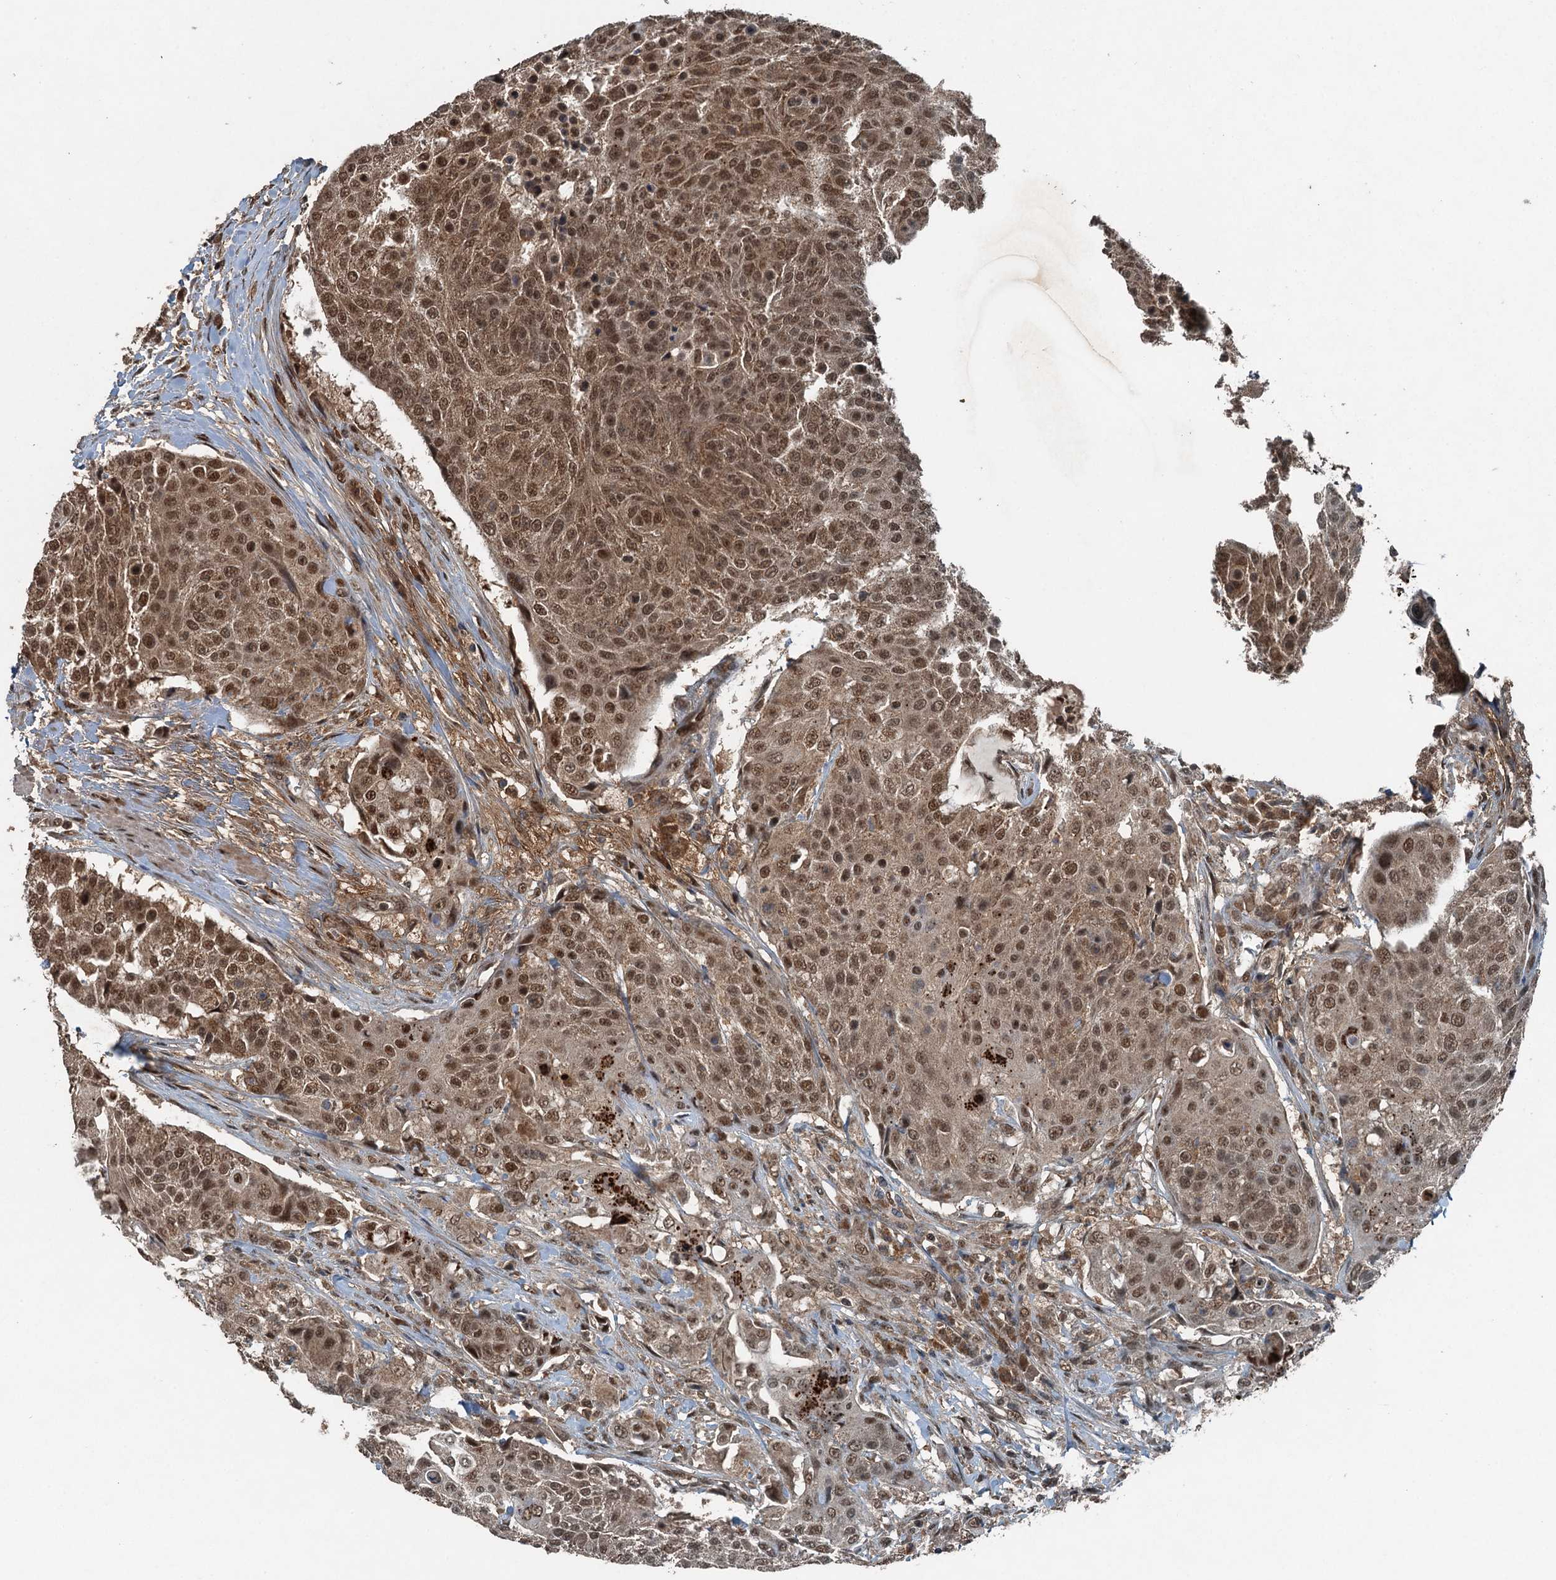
{"staining": {"intensity": "moderate", "quantity": ">75%", "location": "cytoplasmic/membranous,nuclear"}, "tissue": "urothelial cancer", "cell_type": "Tumor cells", "image_type": "cancer", "snomed": [{"axis": "morphology", "description": "Urothelial carcinoma, High grade"}, {"axis": "topography", "description": "Urinary bladder"}], "caption": "High-power microscopy captured an immunohistochemistry (IHC) image of urothelial cancer, revealing moderate cytoplasmic/membranous and nuclear positivity in about >75% of tumor cells.", "gene": "UBXN6", "patient": {"sex": "female", "age": 63}}